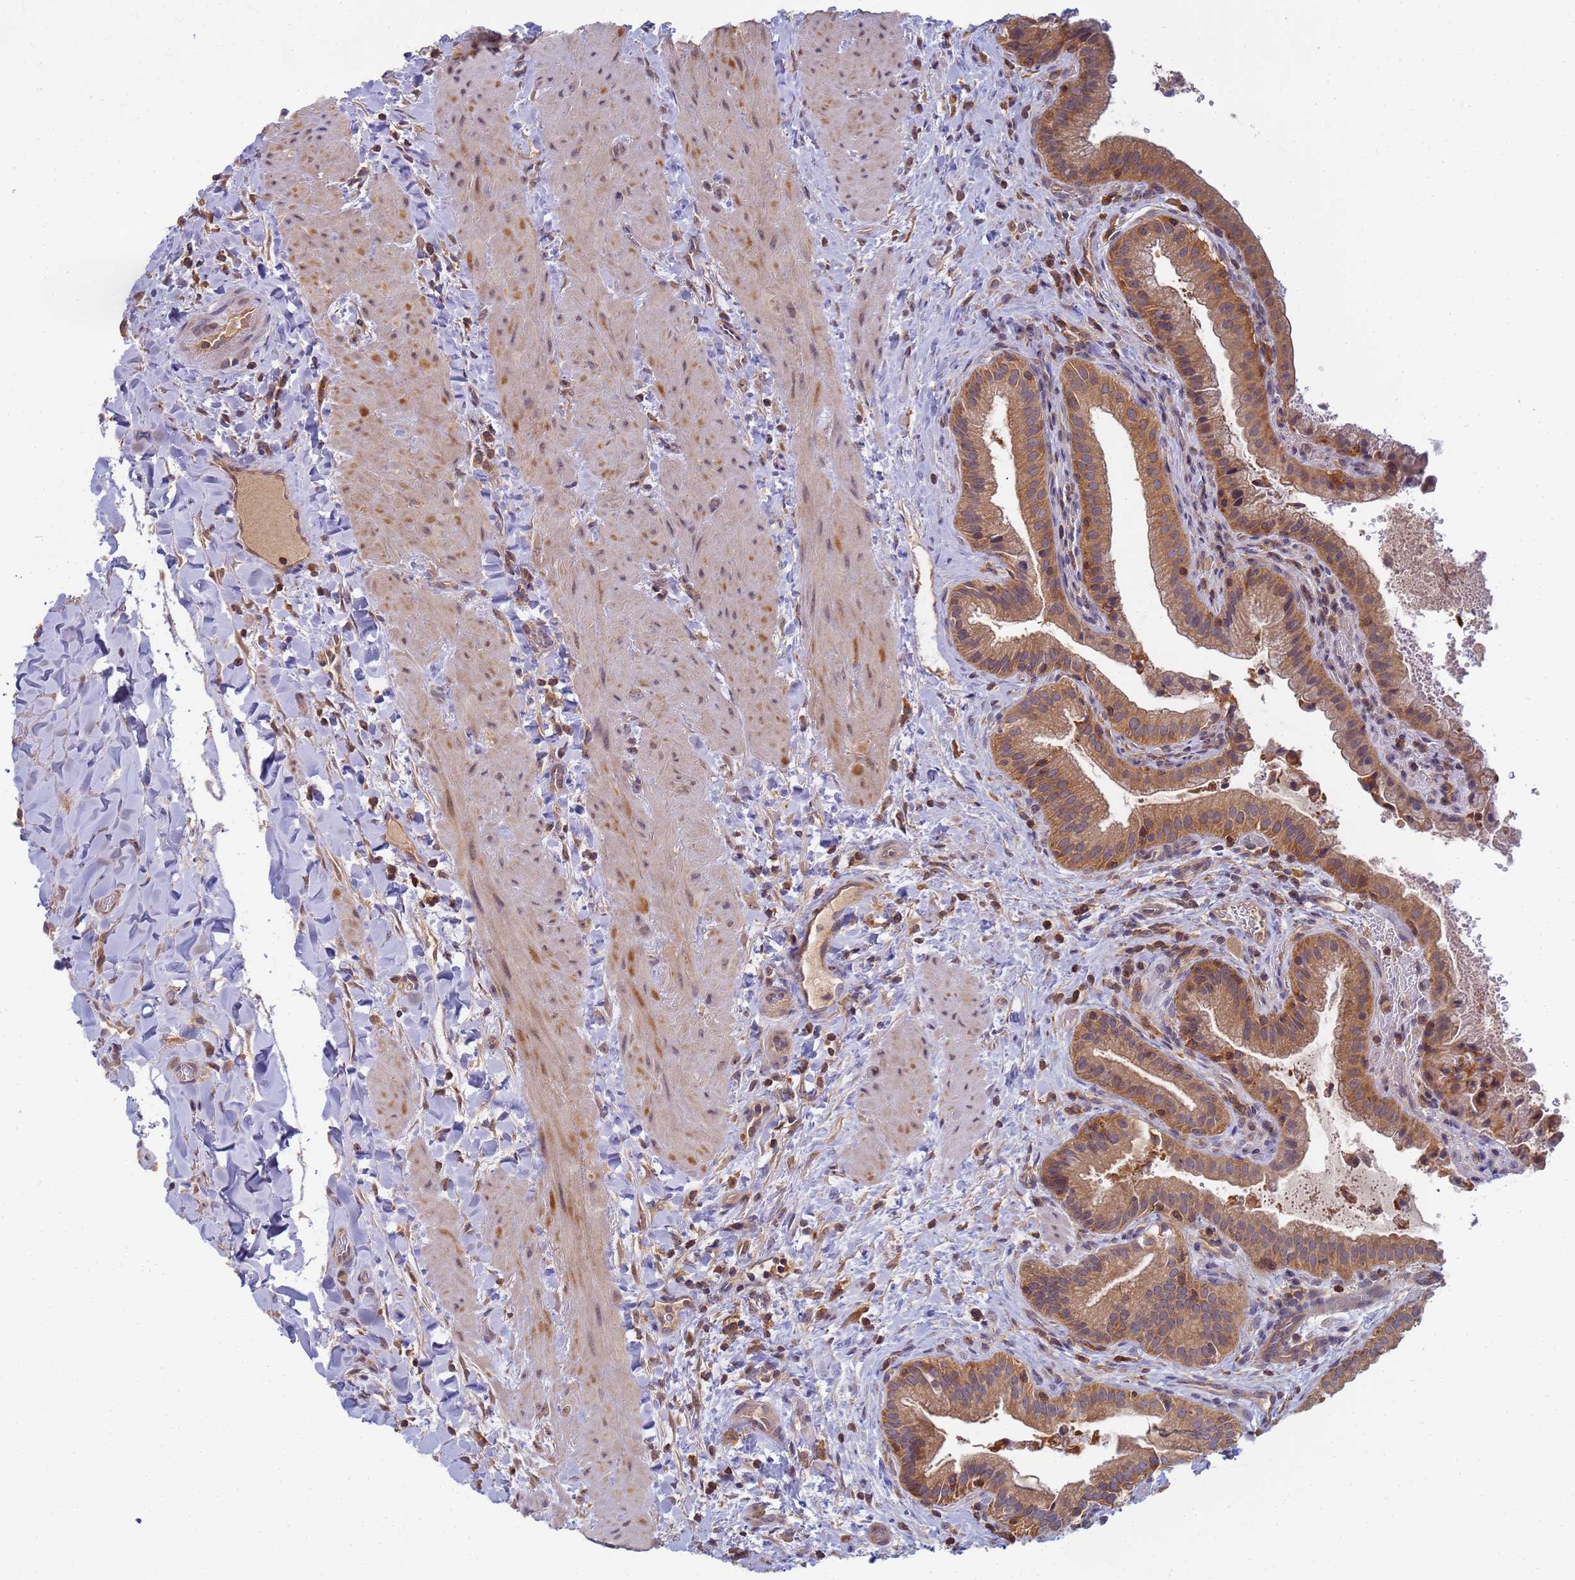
{"staining": {"intensity": "moderate", "quantity": ">75%", "location": "cytoplasmic/membranous"}, "tissue": "gallbladder", "cell_type": "Glandular cells", "image_type": "normal", "snomed": [{"axis": "morphology", "description": "Normal tissue, NOS"}, {"axis": "topography", "description": "Gallbladder"}], "caption": "Benign gallbladder displays moderate cytoplasmic/membranous expression in approximately >75% of glandular cells (DAB (3,3'-diaminobenzidine) IHC, brown staining for protein, blue staining for nuclei)..", "gene": "SHARPIN", "patient": {"sex": "male", "age": 24}}